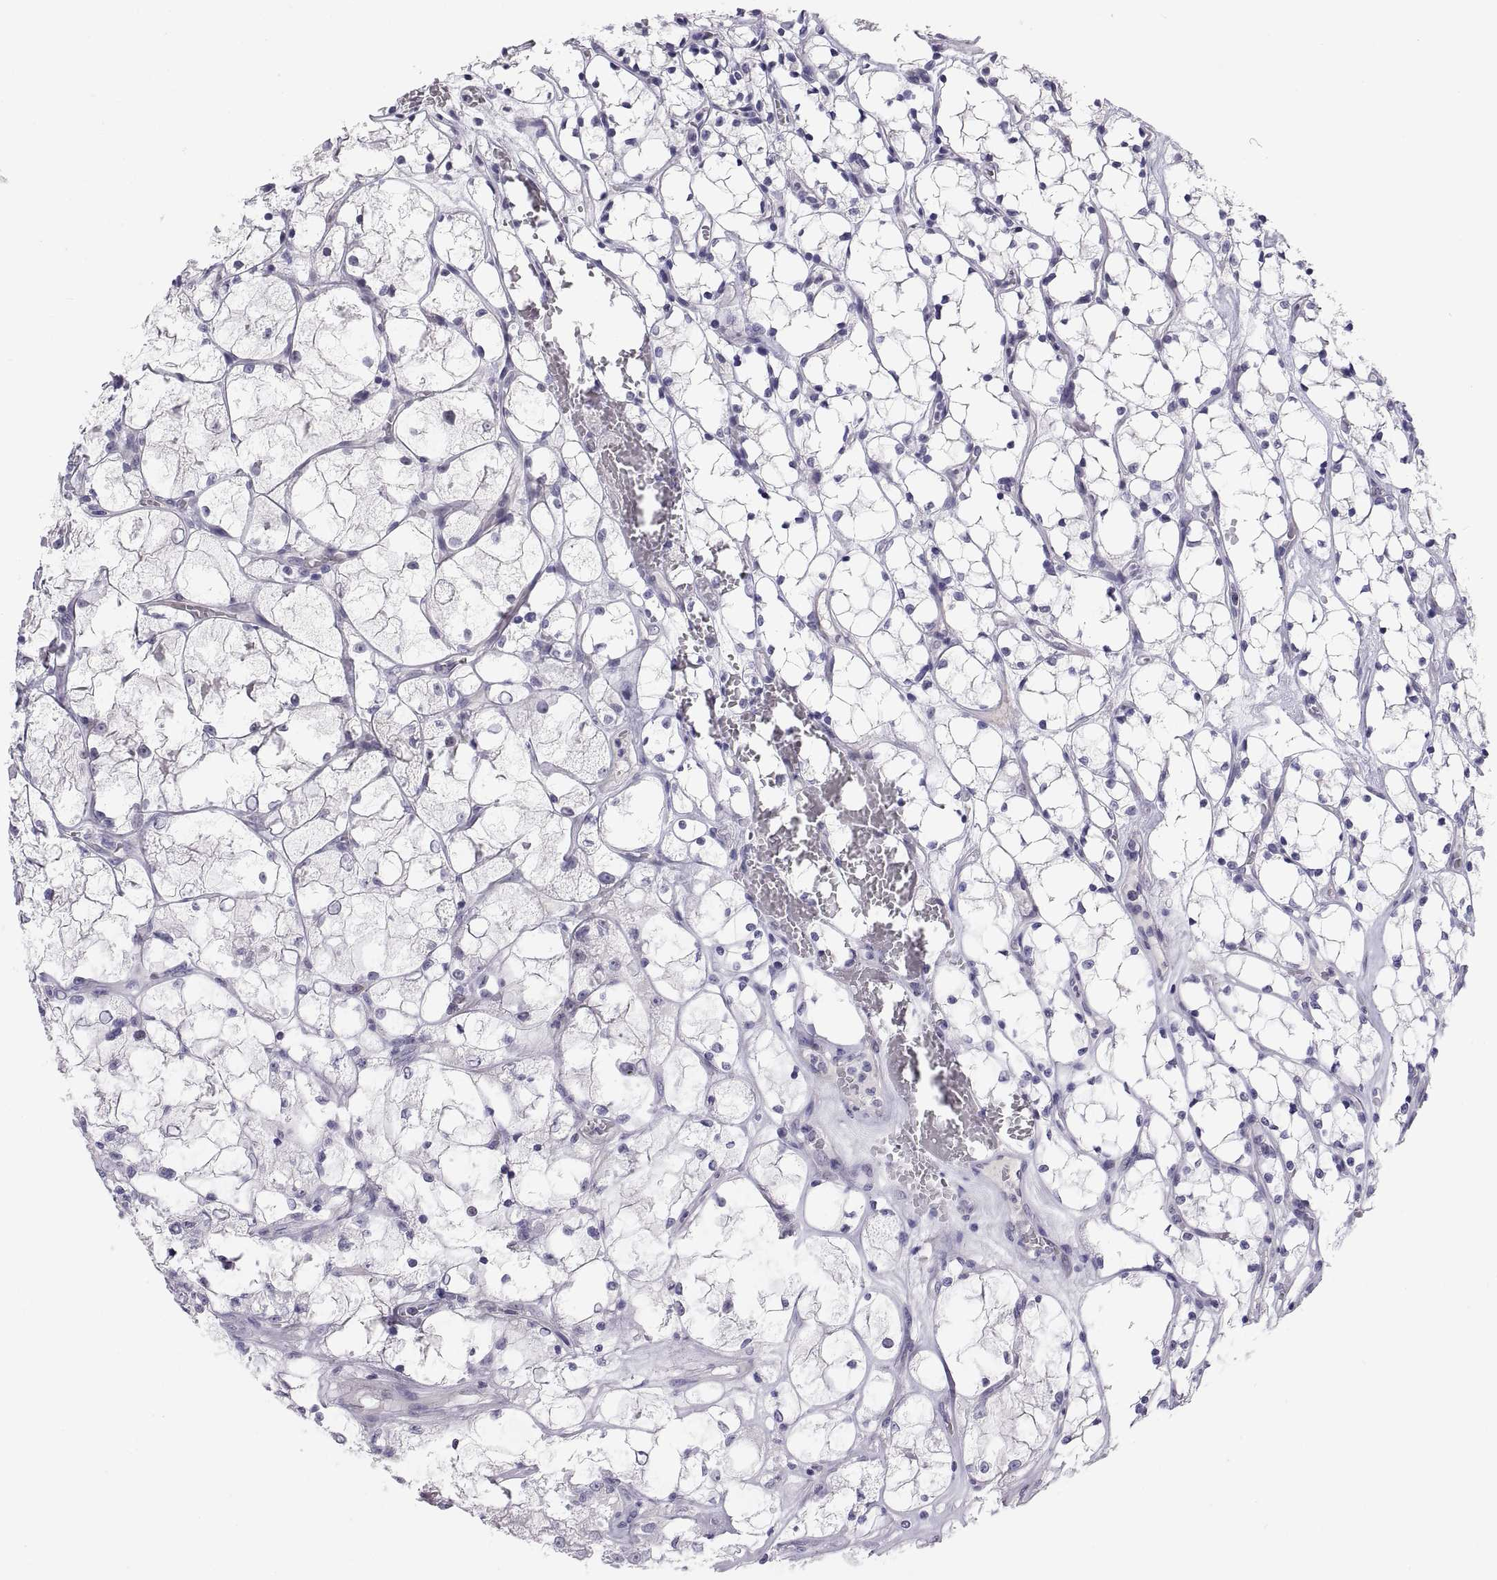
{"staining": {"intensity": "negative", "quantity": "none", "location": "none"}, "tissue": "renal cancer", "cell_type": "Tumor cells", "image_type": "cancer", "snomed": [{"axis": "morphology", "description": "Adenocarcinoma, NOS"}, {"axis": "topography", "description": "Kidney"}], "caption": "Renal adenocarcinoma stained for a protein using IHC demonstrates no expression tumor cells.", "gene": "TEX13A", "patient": {"sex": "female", "age": 69}}